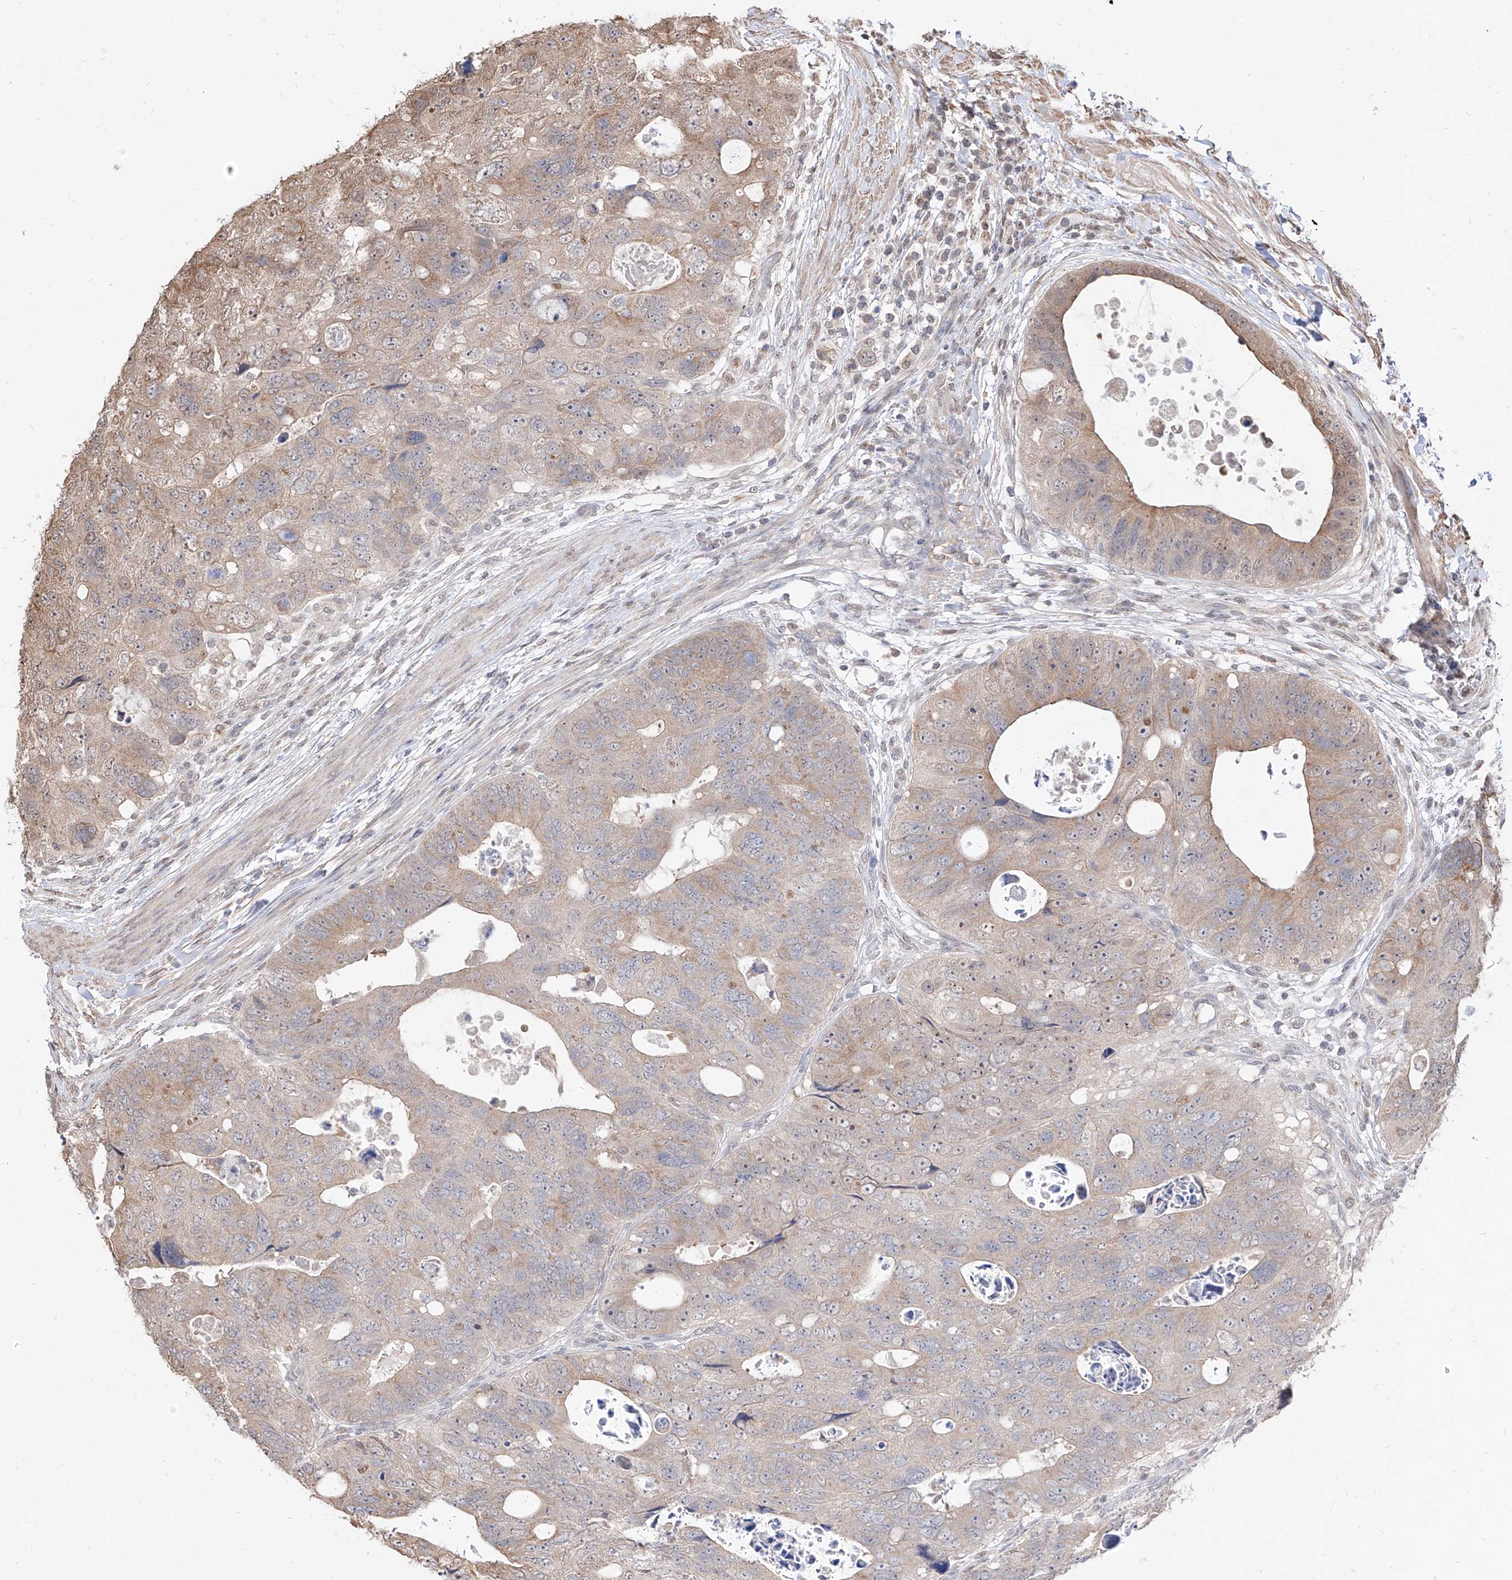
{"staining": {"intensity": "weak", "quantity": "25%-75%", "location": "cytoplasmic/membranous"}, "tissue": "colorectal cancer", "cell_type": "Tumor cells", "image_type": "cancer", "snomed": [{"axis": "morphology", "description": "Adenocarcinoma, NOS"}, {"axis": "topography", "description": "Rectum"}], "caption": "Immunohistochemical staining of colorectal cancer shows low levels of weak cytoplasmic/membranous staining in approximately 25%-75% of tumor cells. The staining was performed using DAB (3,3'-diaminobenzidine) to visualize the protein expression in brown, while the nuclei were stained in blue with hematoxylin (Magnification: 20x).", "gene": "C8orf82", "patient": {"sex": "male", "age": 59}}